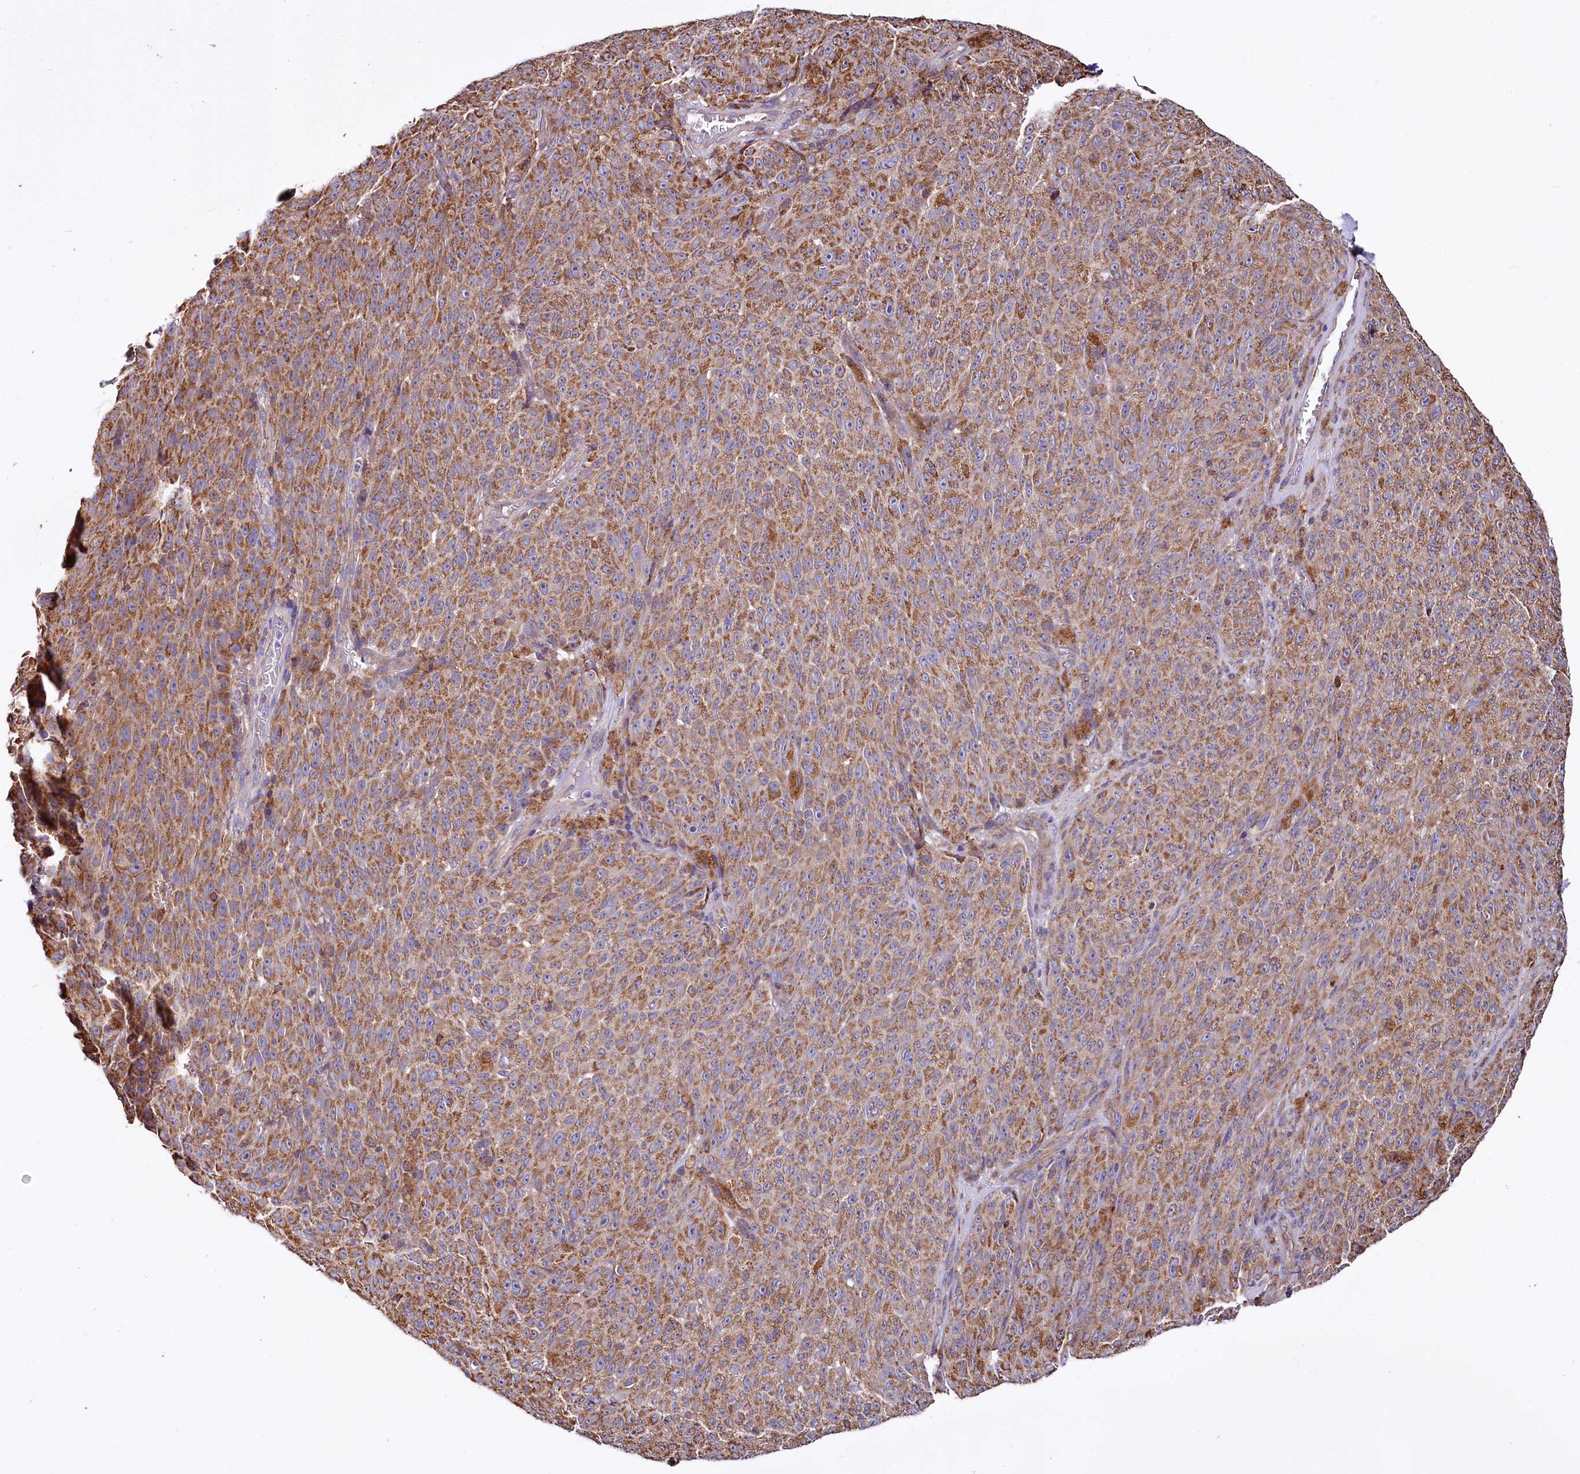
{"staining": {"intensity": "moderate", "quantity": ">75%", "location": "cytoplasmic/membranous"}, "tissue": "melanoma", "cell_type": "Tumor cells", "image_type": "cancer", "snomed": [{"axis": "morphology", "description": "Malignant melanoma, NOS"}, {"axis": "topography", "description": "Skin"}], "caption": "The image demonstrates immunohistochemical staining of malignant melanoma. There is moderate cytoplasmic/membranous expression is present in about >75% of tumor cells.", "gene": "NUDT15", "patient": {"sex": "female", "age": 82}}